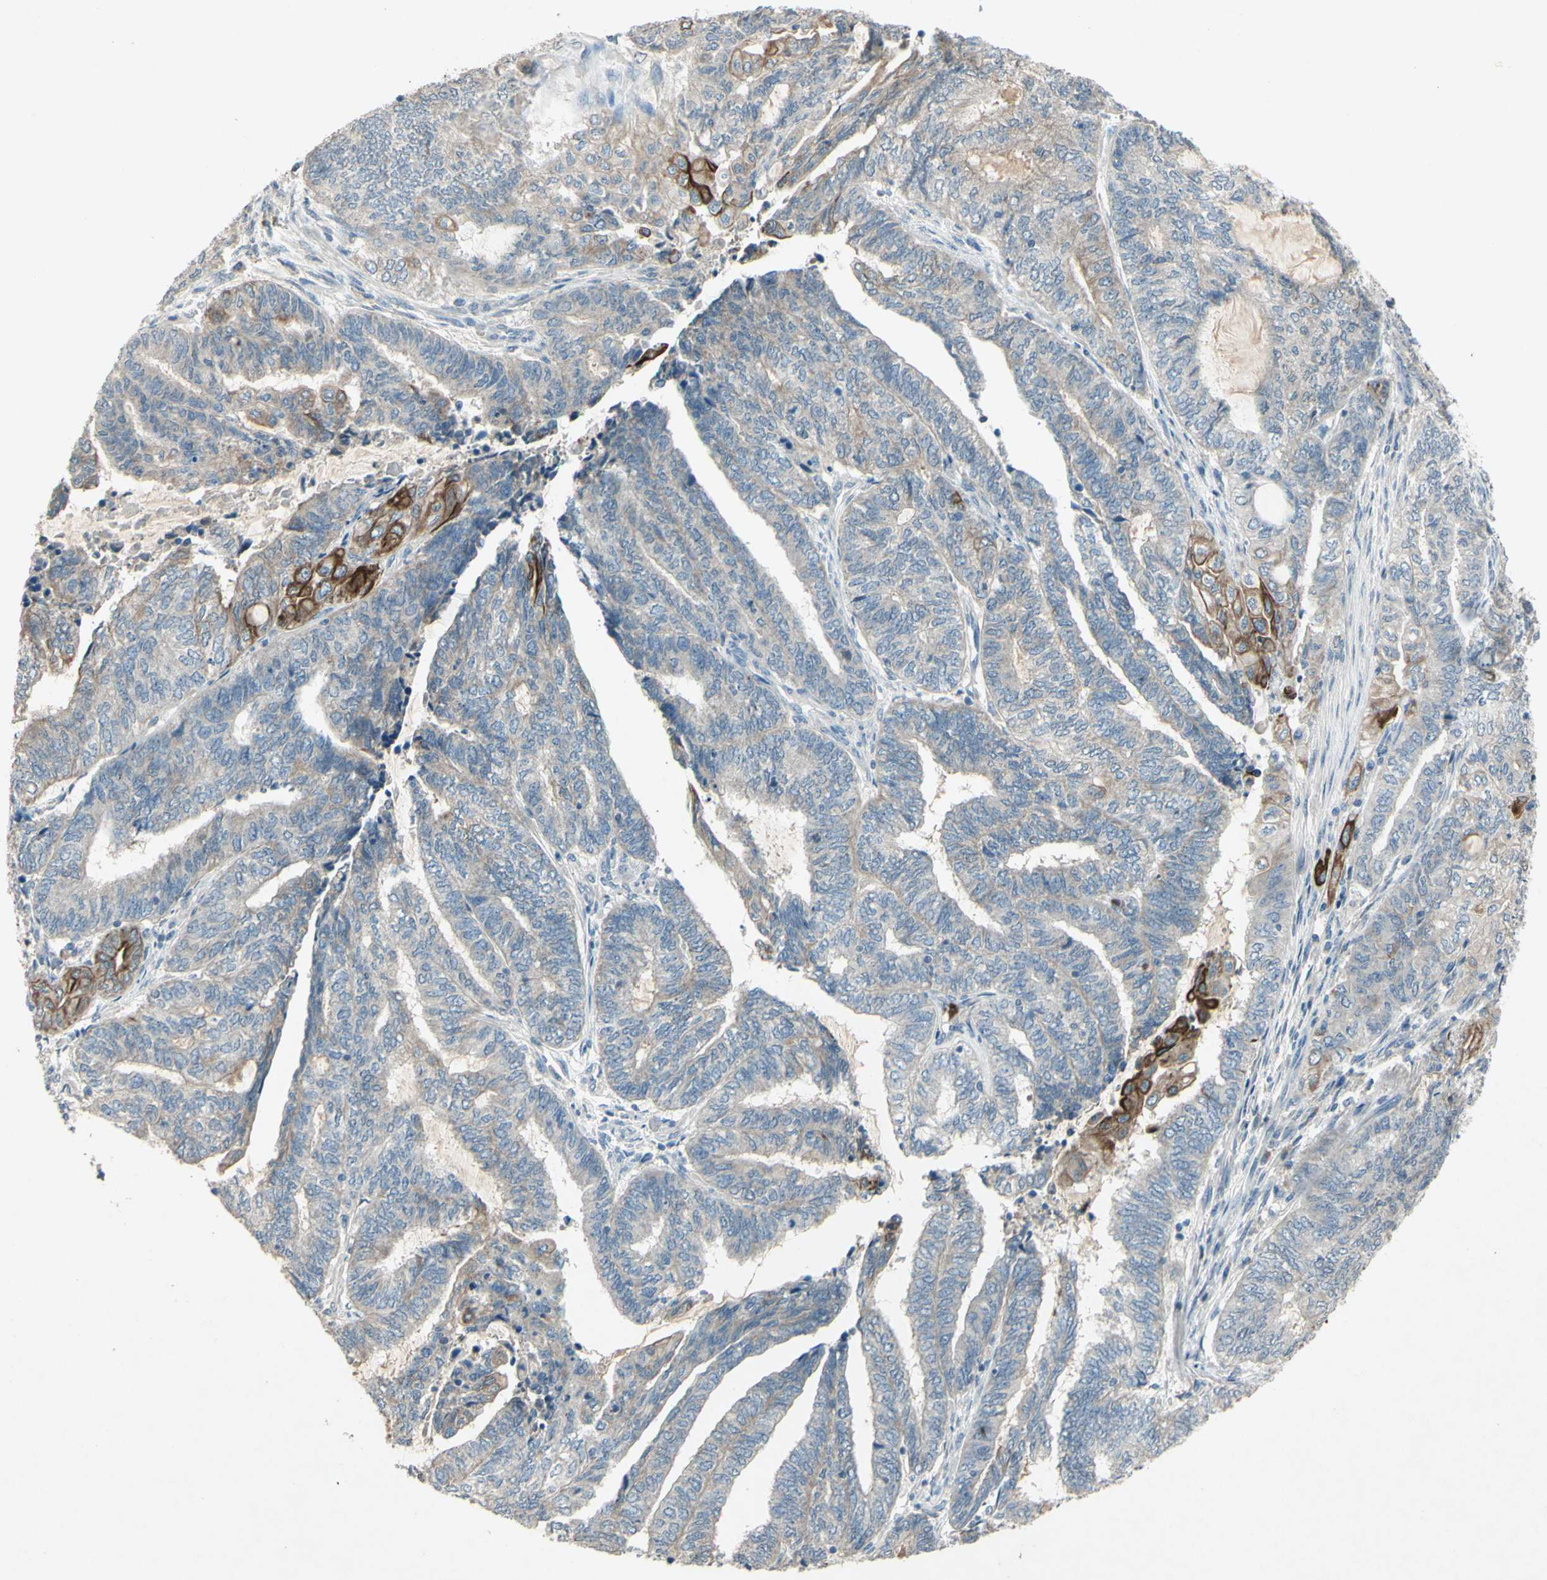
{"staining": {"intensity": "strong", "quantity": "<25%", "location": "cytoplasmic/membranous"}, "tissue": "endometrial cancer", "cell_type": "Tumor cells", "image_type": "cancer", "snomed": [{"axis": "morphology", "description": "Adenocarcinoma, NOS"}, {"axis": "topography", "description": "Uterus"}, {"axis": "topography", "description": "Endometrium"}], "caption": "DAB immunohistochemical staining of human endometrial cancer demonstrates strong cytoplasmic/membranous protein expression in about <25% of tumor cells.", "gene": "TIMM21", "patient": {"sex": "female", "age": 70}}